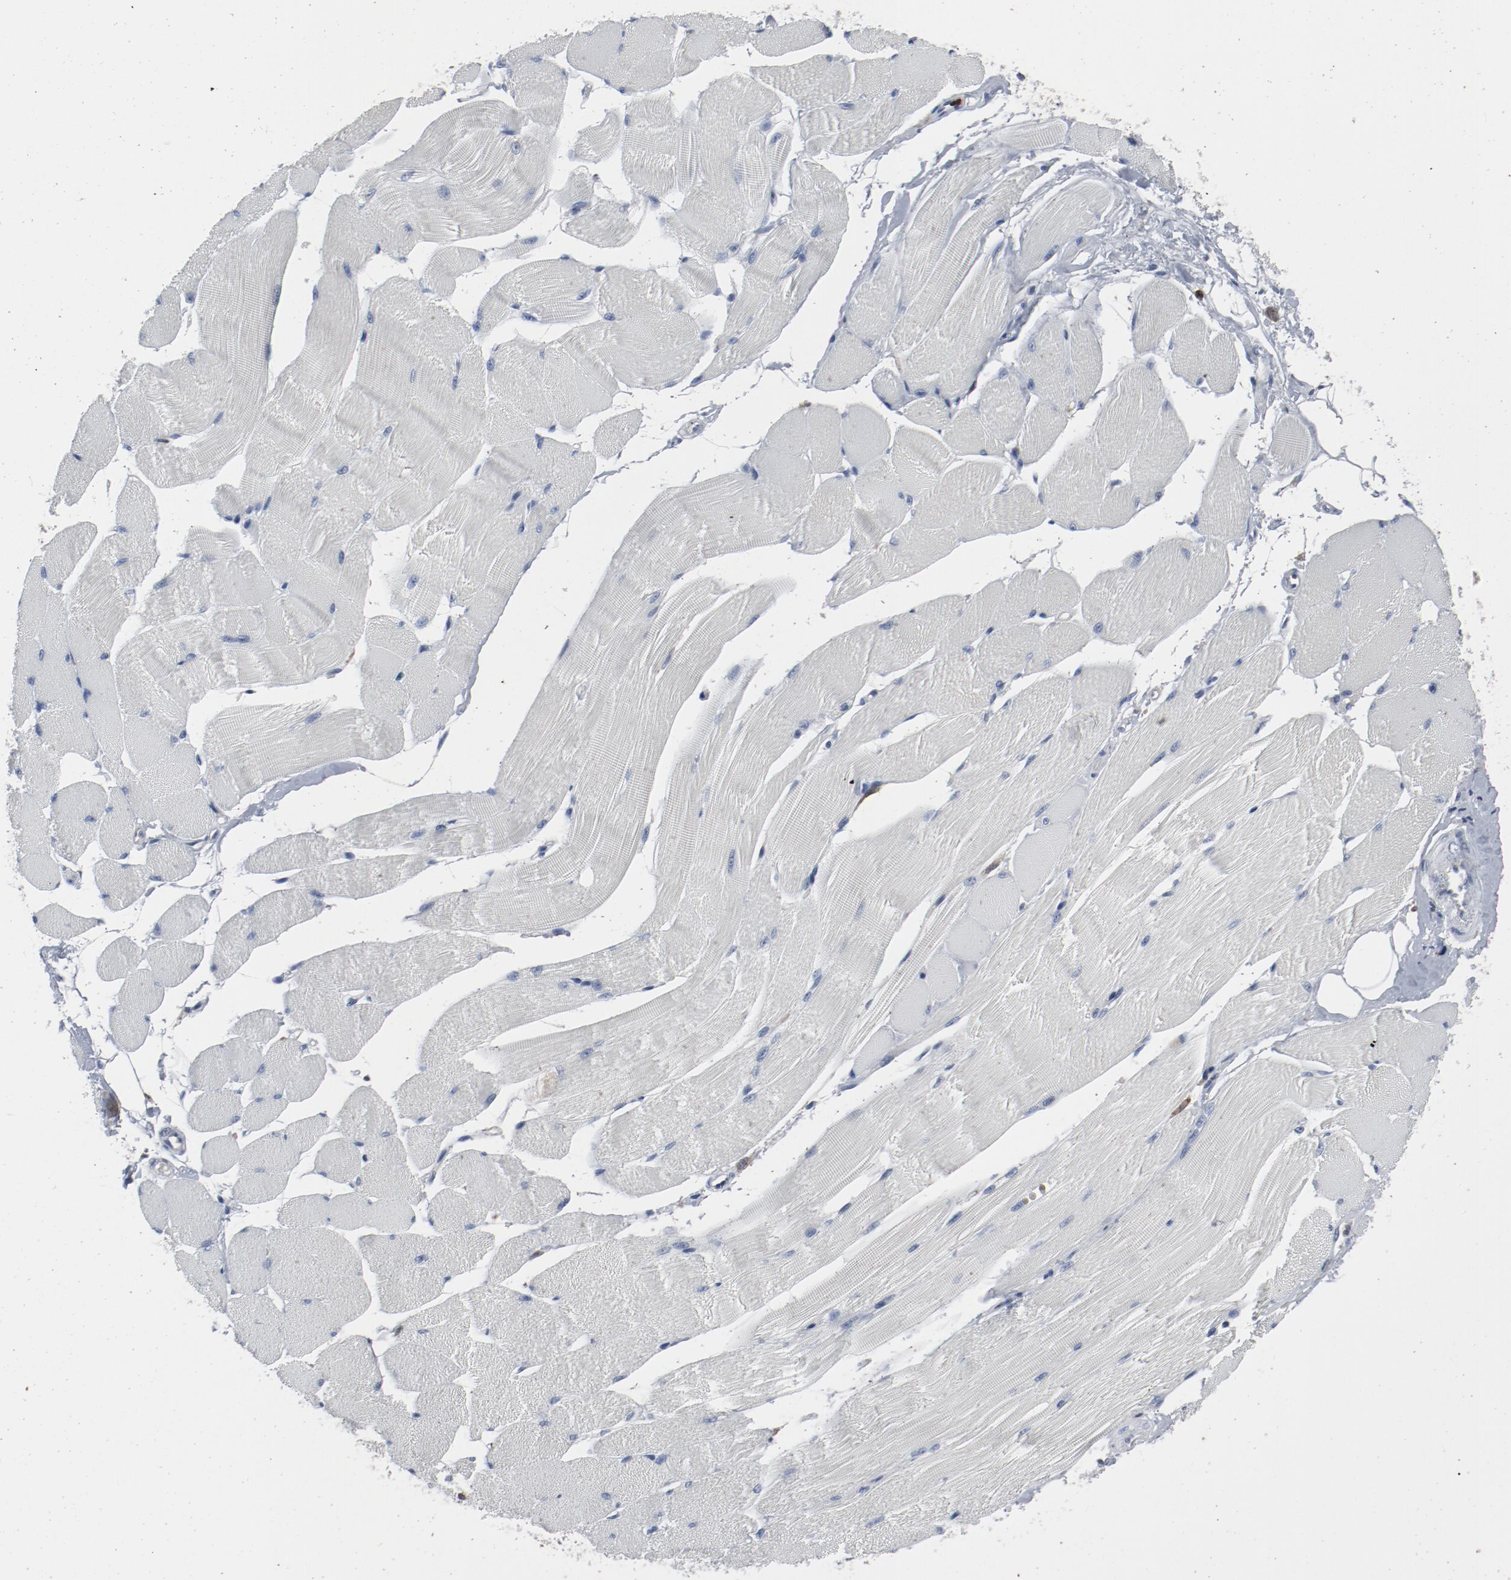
{"staining": {"intensity": "negative", "quantity": "none", "location": "none"}, "tissue": "skeletal muscle", "cell_type": "Myocytes", "image_type": "normal", "snomed": [{"axis": "morphology", "description": "Normal tissue, NOS"}, {"axis": "topography", "description": "Skeletal muscle"}, {"axis": "topography", "description": "Peripheral nerve tissue"}], "caption": "Immunohistochemistry of normal skeletal muscle displays no expression in myocytes. (DAB (3,3'-diaminobenzidine) immunohistochemistry, high magnification).", "gene": "LCP2", "patient": {"sex": "female", "age": 84}}